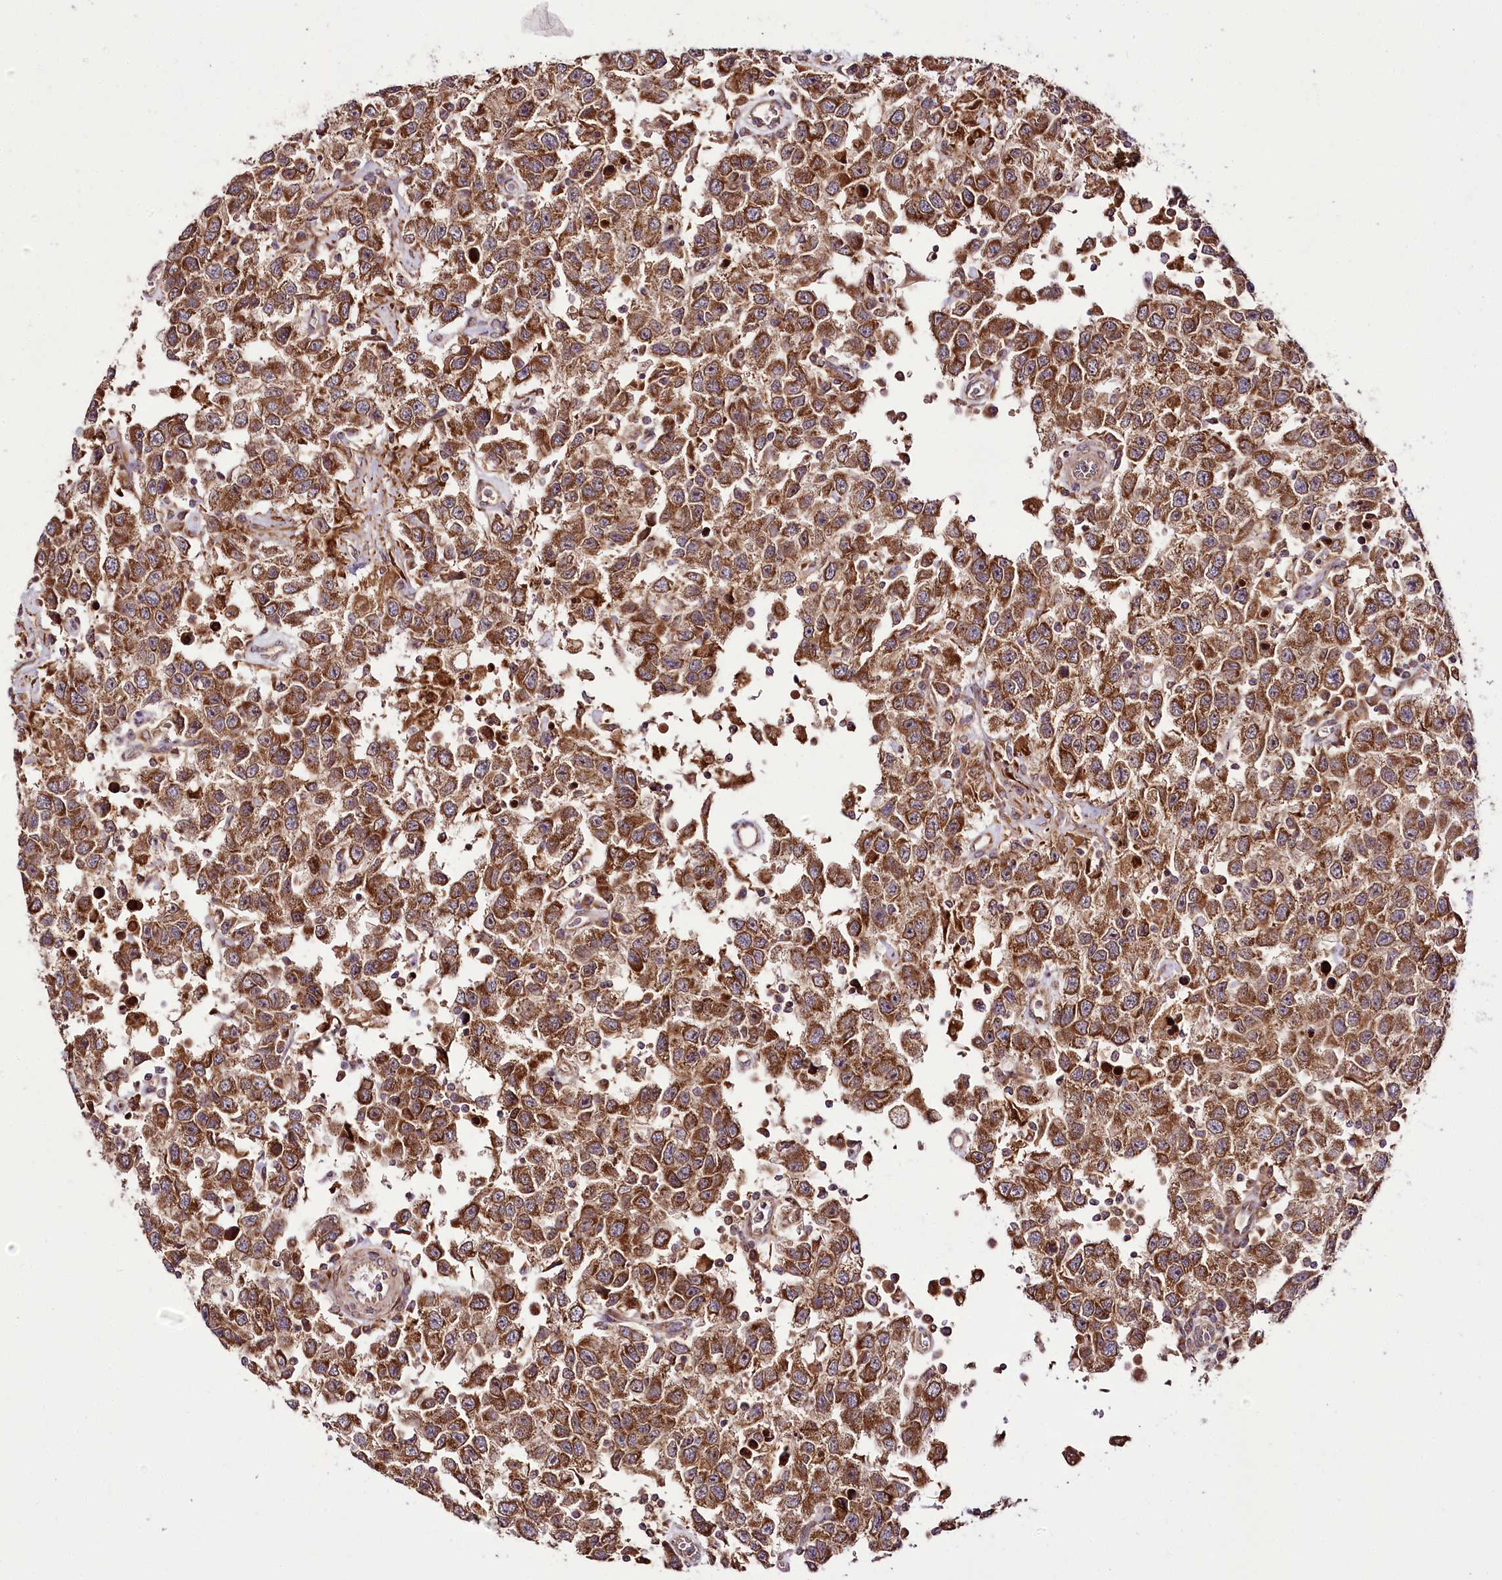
{"staining": {"intensity": "strong", "quantity": ">75%", "location": "cytoplasmic/membranous"}, "tissue": "testis cancer", "cell_type": "Tumor cells", "image_type": "cancer", "snomed": [{"axis": "morphology", "description": "Seminoma, NOS"}, {"axis": "topography", "description": "Testis"}], "caption": "A histopathology image of human seminoma (testis) stained for a protein reveals strong cytoplasmic/membranous brown staining in tumor cells.", "gene": "RAB7A", "patient": {"sex": "male", "age": 41}}